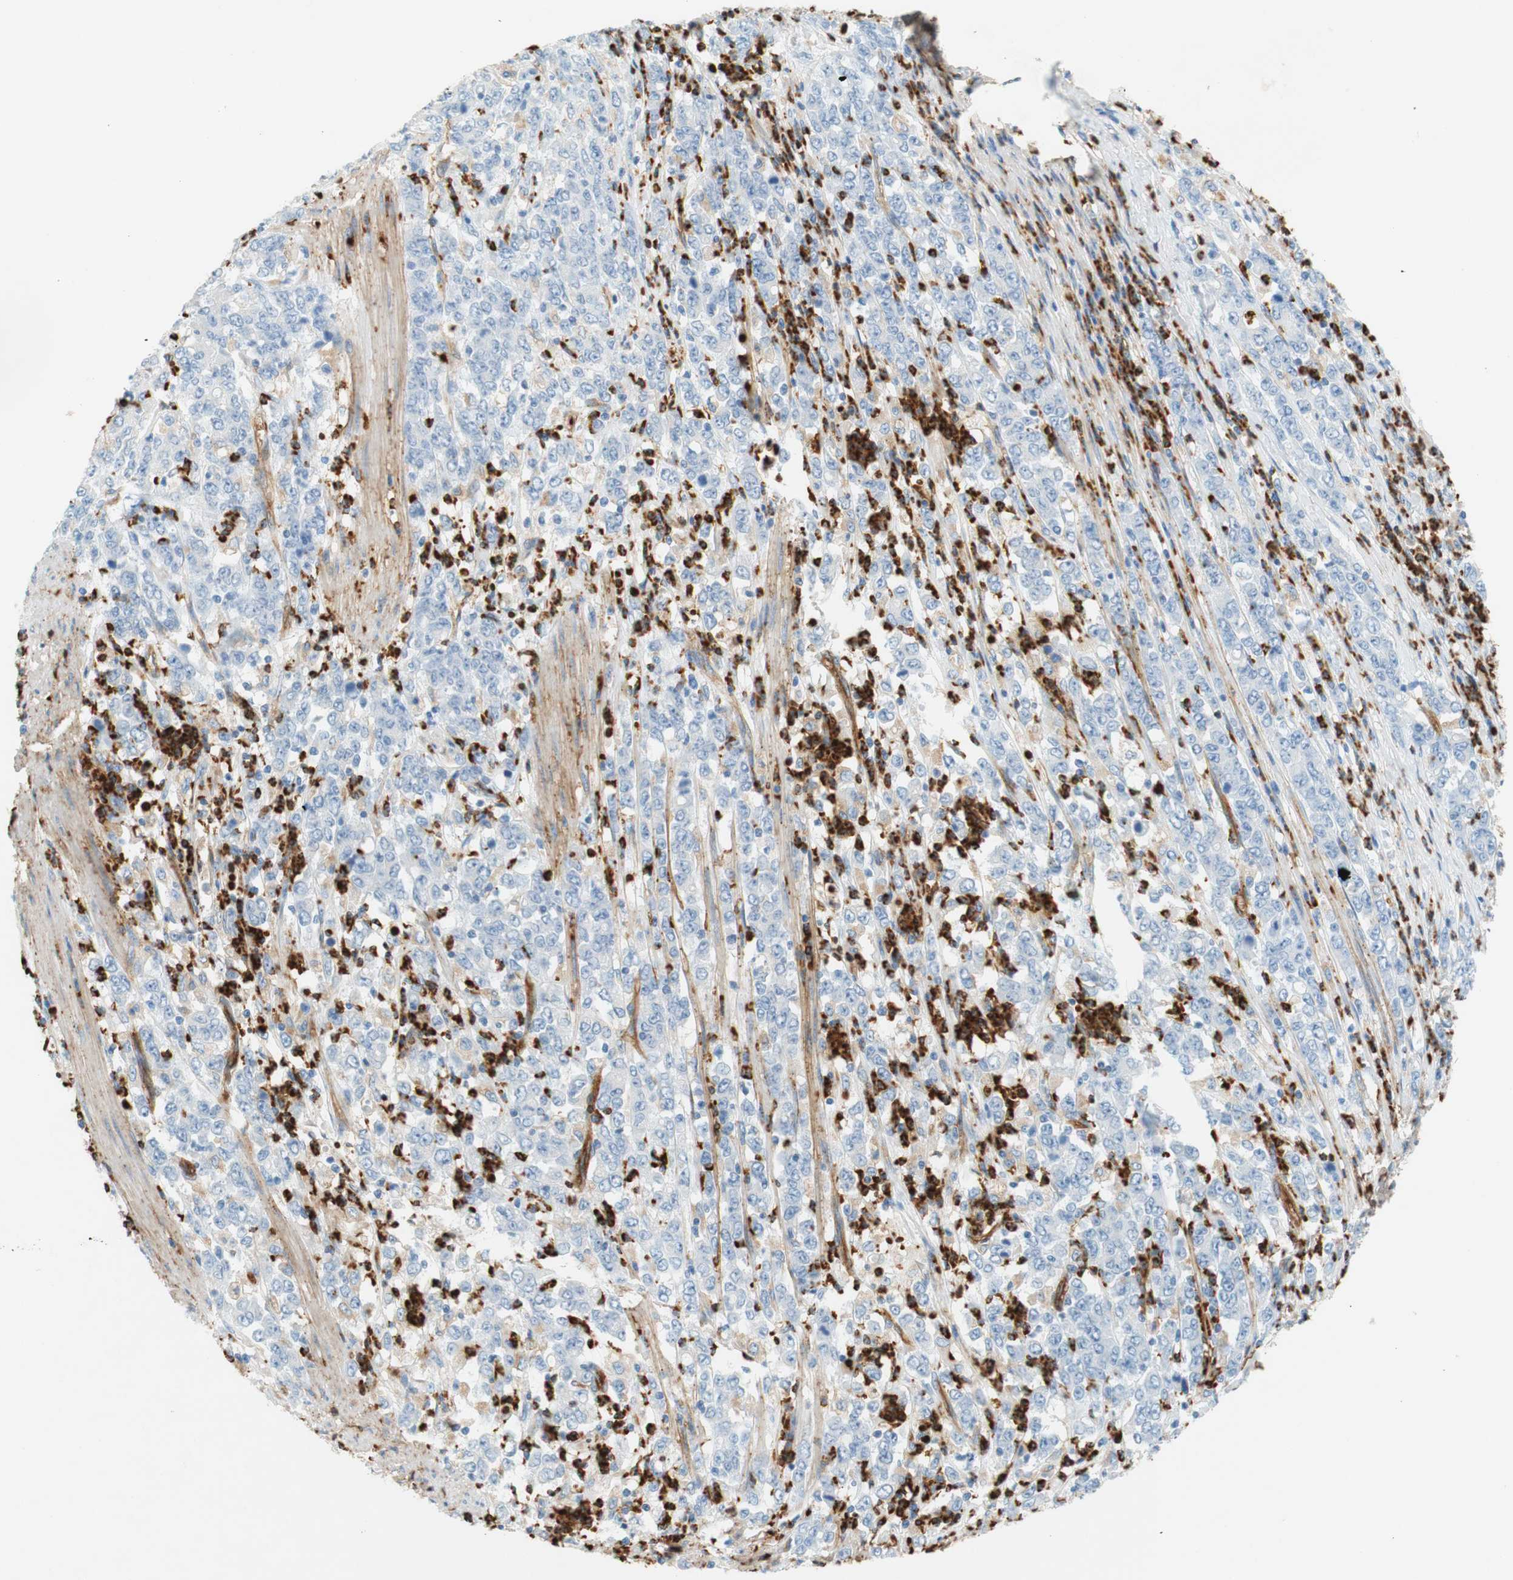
{"staining": {"intensity": "negative", "quantity": "none", "location": "none"}, "tissue": "stomach cancer", "cell_type": "Tumor cells", "image_type": "cancer", "snomed": [{"axis": "morphology", "description": "Adenocarcinoma, NOS"}, {"axis": "topography", "description": "Stomach, lower"}], "caption": "Histopathology image shows no significant protein expression in tumor cells of stomach adenocarcinoma.", "gene": "STOM", "patient": {"sex": "female", "age": 71}}